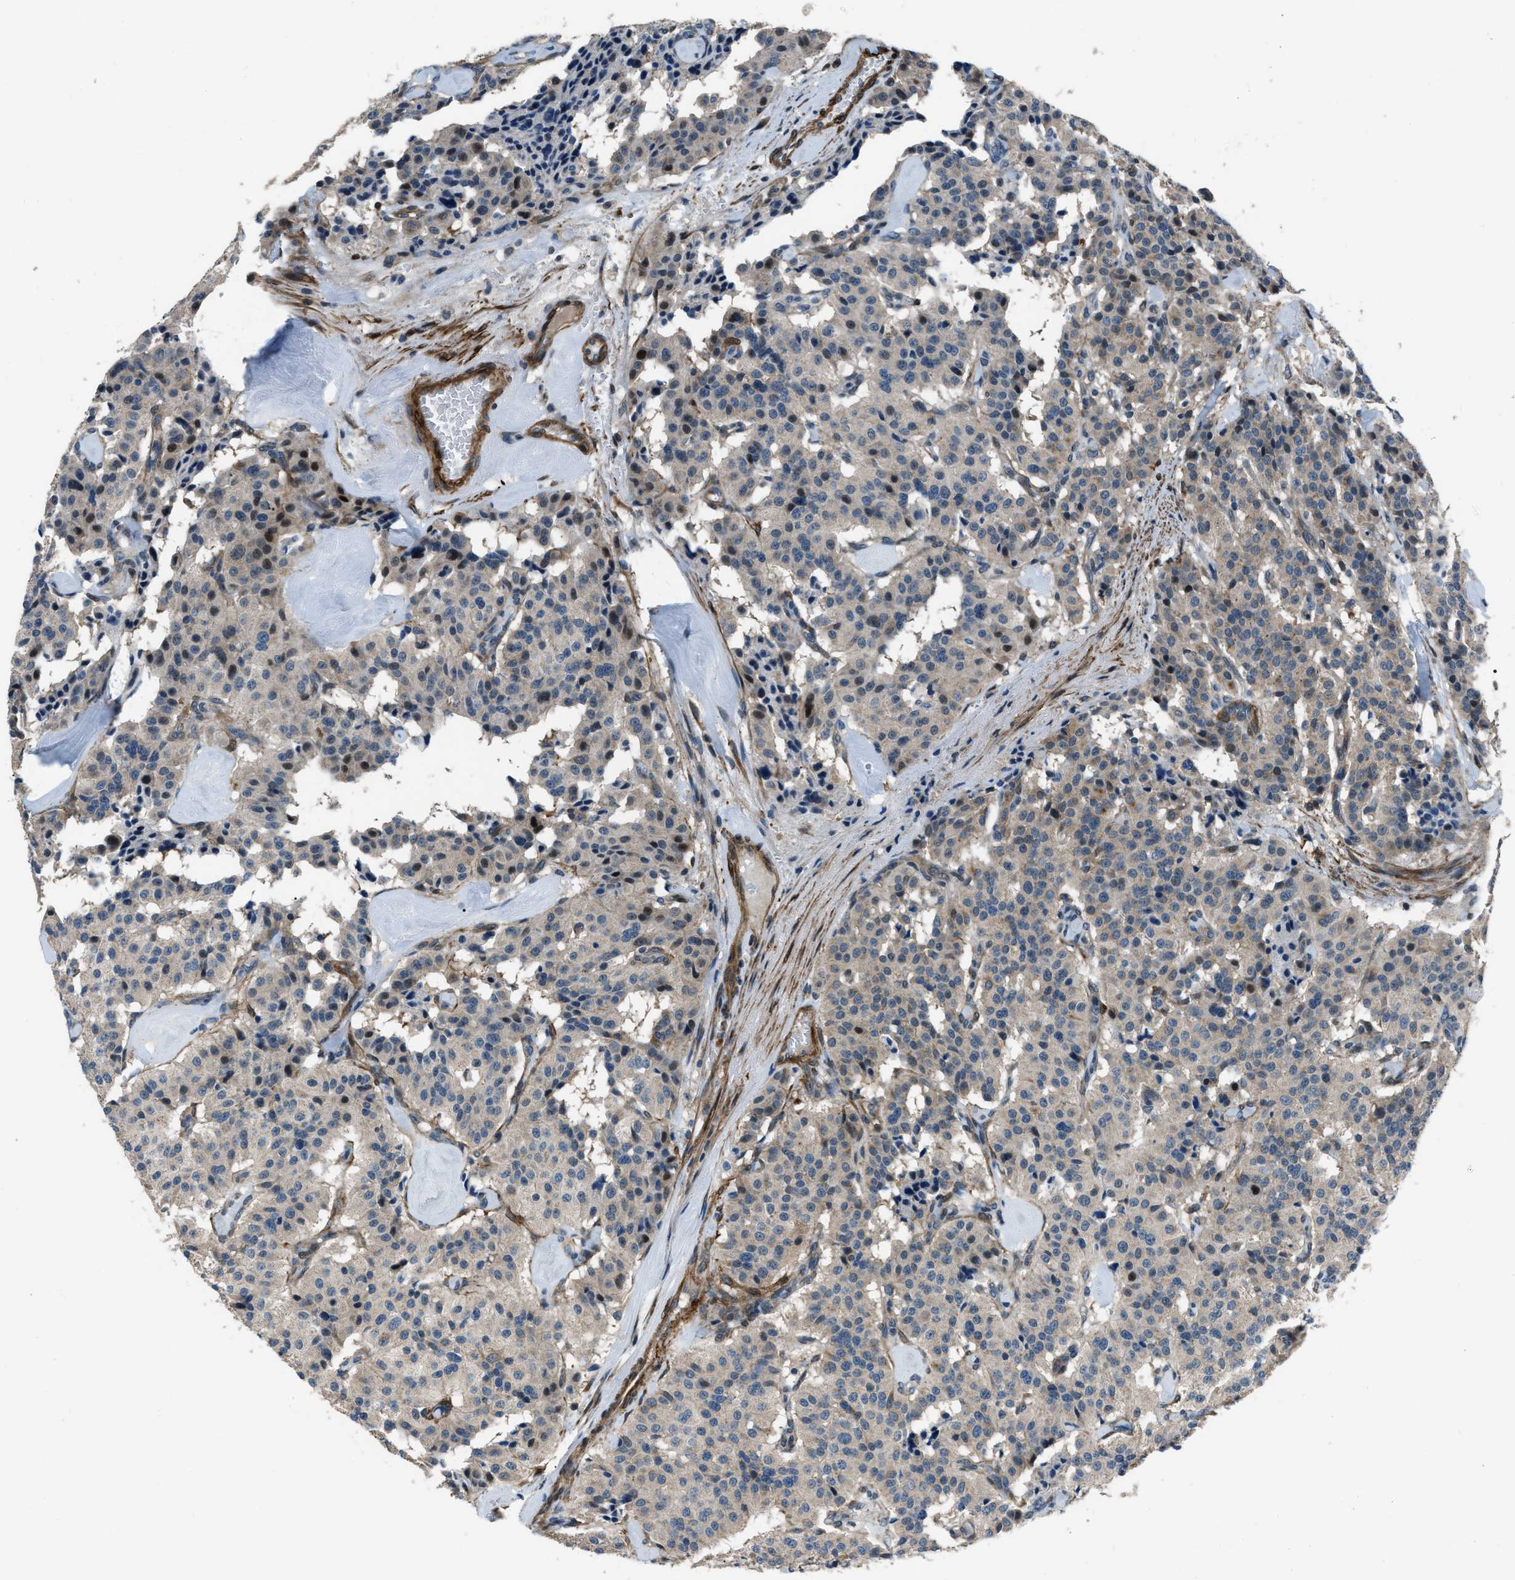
{"staining": {"intensity": "weak", "quantity": "<25%", "location": "cytoplasmic/membranous"}, "tissue": "carcinoid", "cell_type": "Tumor cells", "image_type": "cancer", "snomed": [{"axis": "morphology", "description": "Carcinoid, malignant, NOS"}, {"axis": "topography", "description": "Lung"}], "caption": "Immunohistochemistry of malignant carcinoid displays no staining in tumor cells.", "gene": "NUDCD3", "patient": {"sex": "male", "age": 30}}